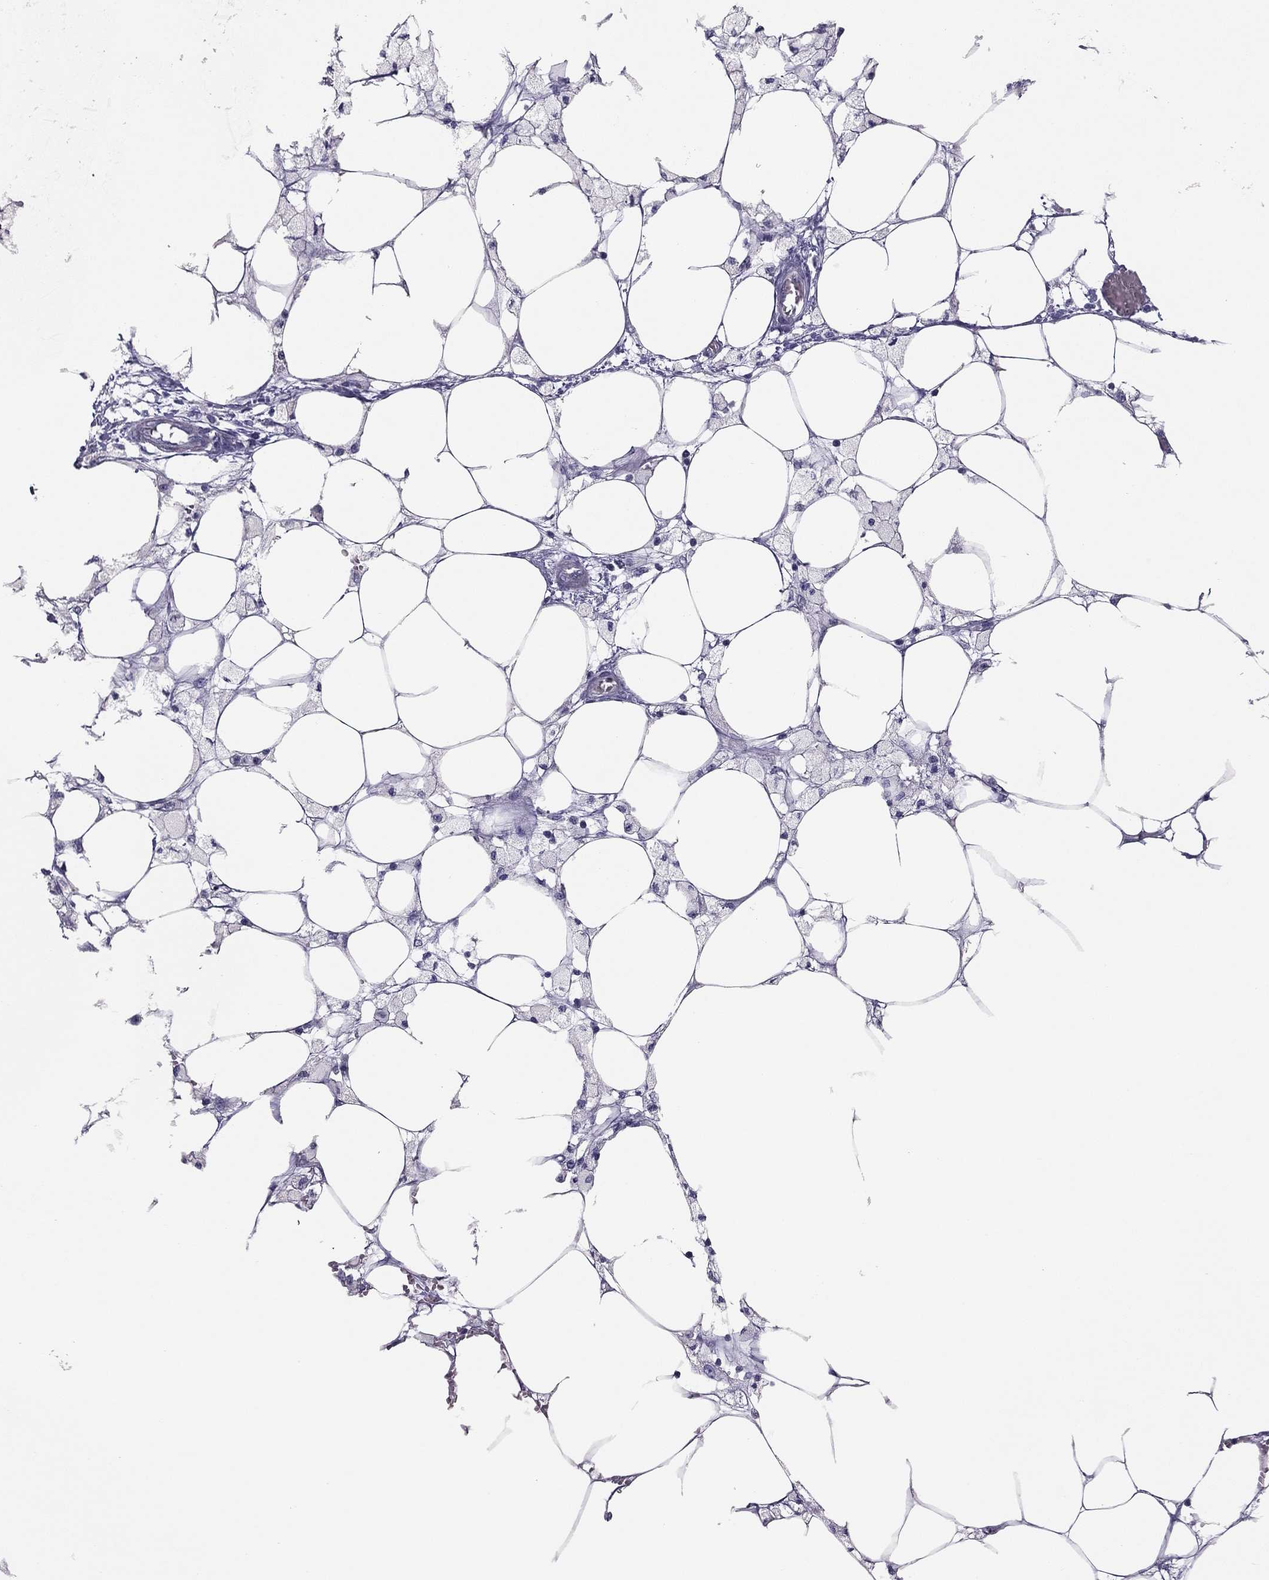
{"staining": {"intensity": "negative", "quantity": "none", "location": "none"}, "tissue": "endometrial cancer", "cell_type": "Tumor cells", "image_type": "cancer", "snomed": [{"axis": "morphology", "description": "Adenocarcinoma, NOS"}, {"axis": "morphology", "description": "Adenocarcinoma, metastatic, NOS"}, {"axis": "topography", "description": "Adipose tissue"}, {"axis": "topography", "description": "Endometrium"}], "caption": "Tumor cells are negative for protein expression in human endometrial cancer.", "gene": "RHO", "patient": {"sex": "female", "age": 67}}